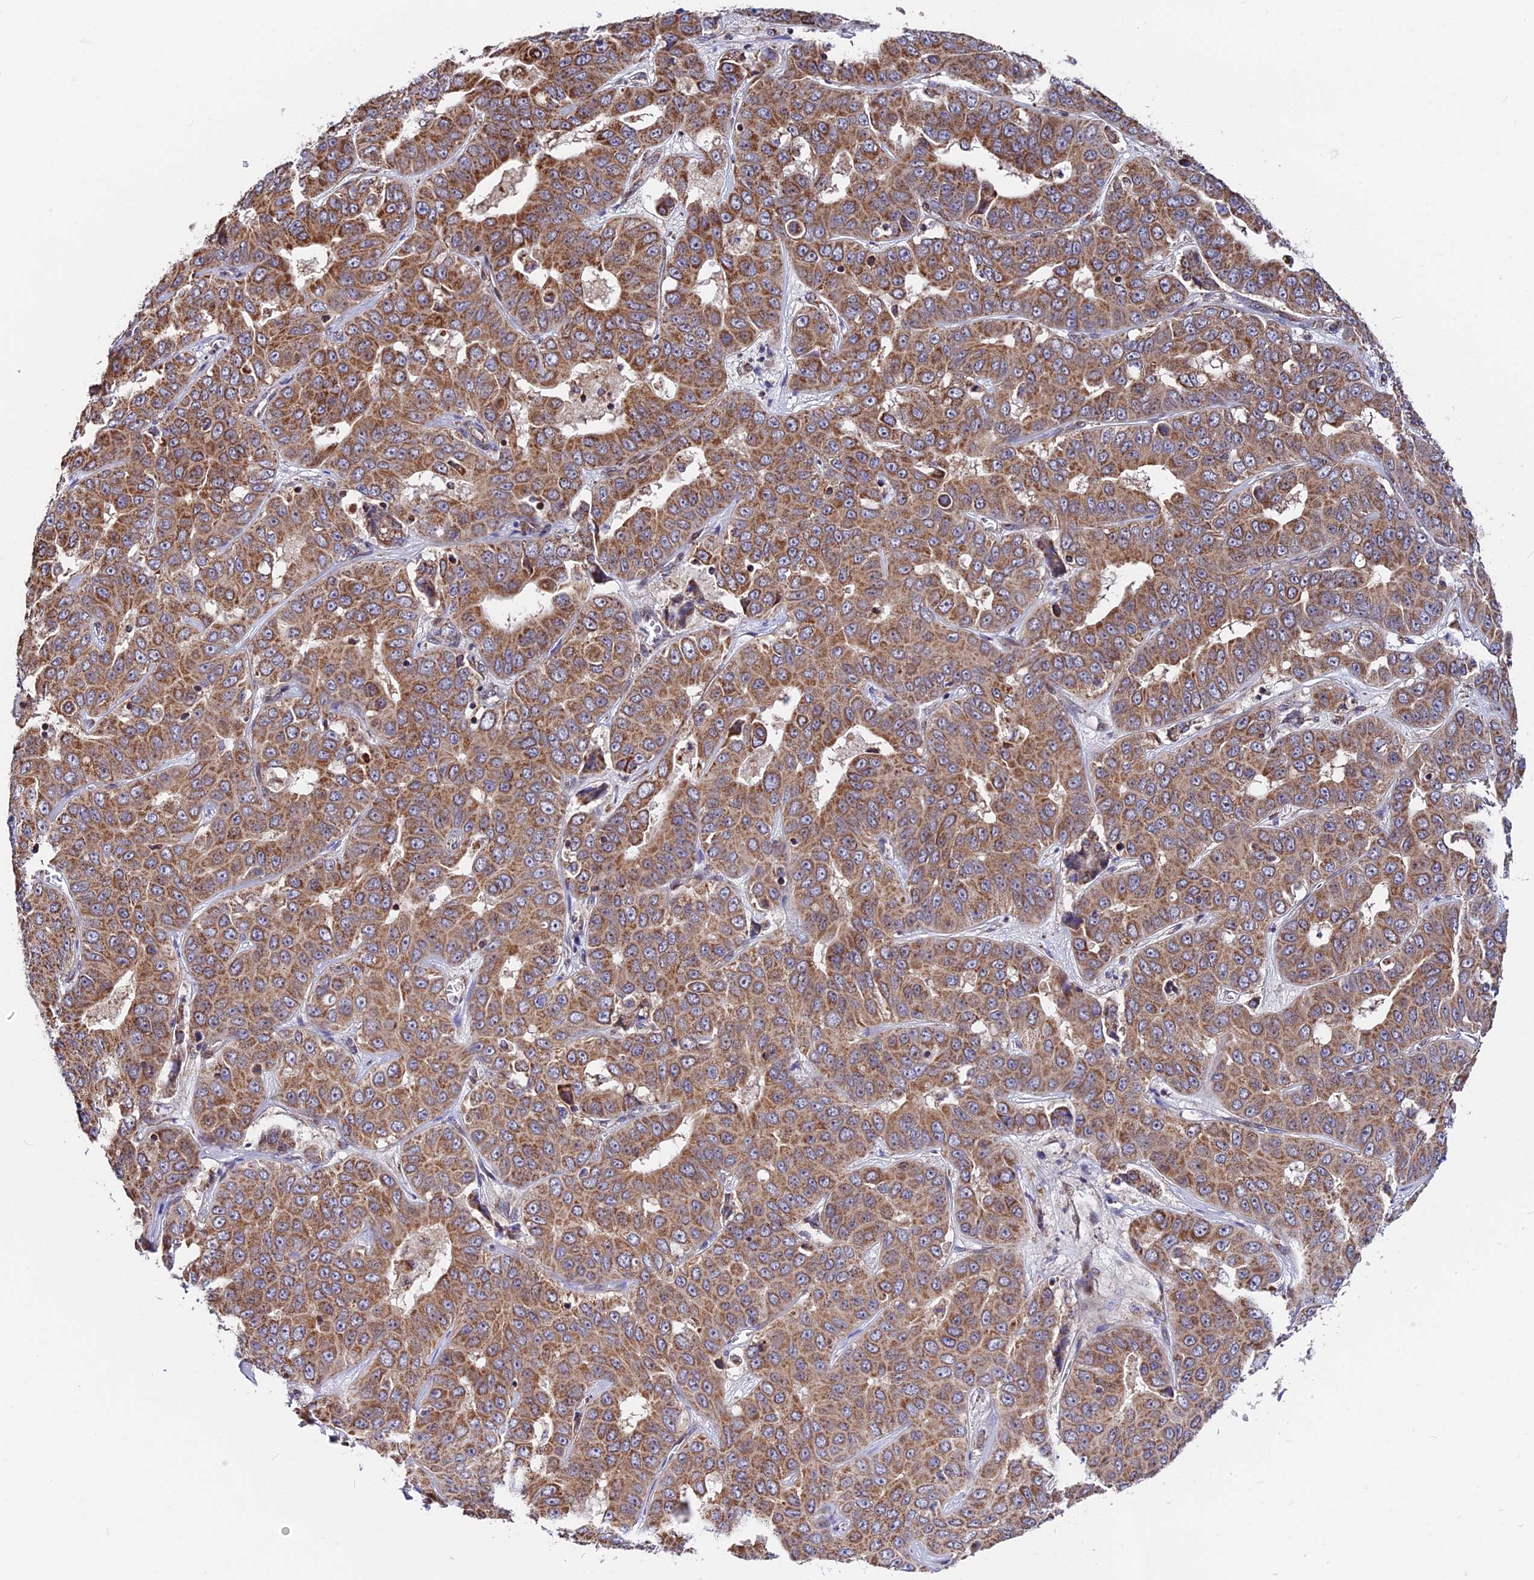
{"staining": {"intensity": "moderate", "quantity": ">75%", "location": "cytoplasmic/membranous"}, "tissue": "liver cancer", "cell_type": "Tumor cells", "image_type": "cancer", "snomed": [{"axis": "morphology", "description": "Cholangiocarcinoma"}, {"axis": "topography", "description": "Liver"}], "caption": "A photomicrograph of human liver cancer (cholangiocarcinoma) stained for a protein displays moderate cytoplasmic/membranous brown staining in tumor cells. (Brightfield microscopy of DAB IHC at high magnification).", "gene": "FAM174C", "patient": {"sex": "female", "age": 52}}